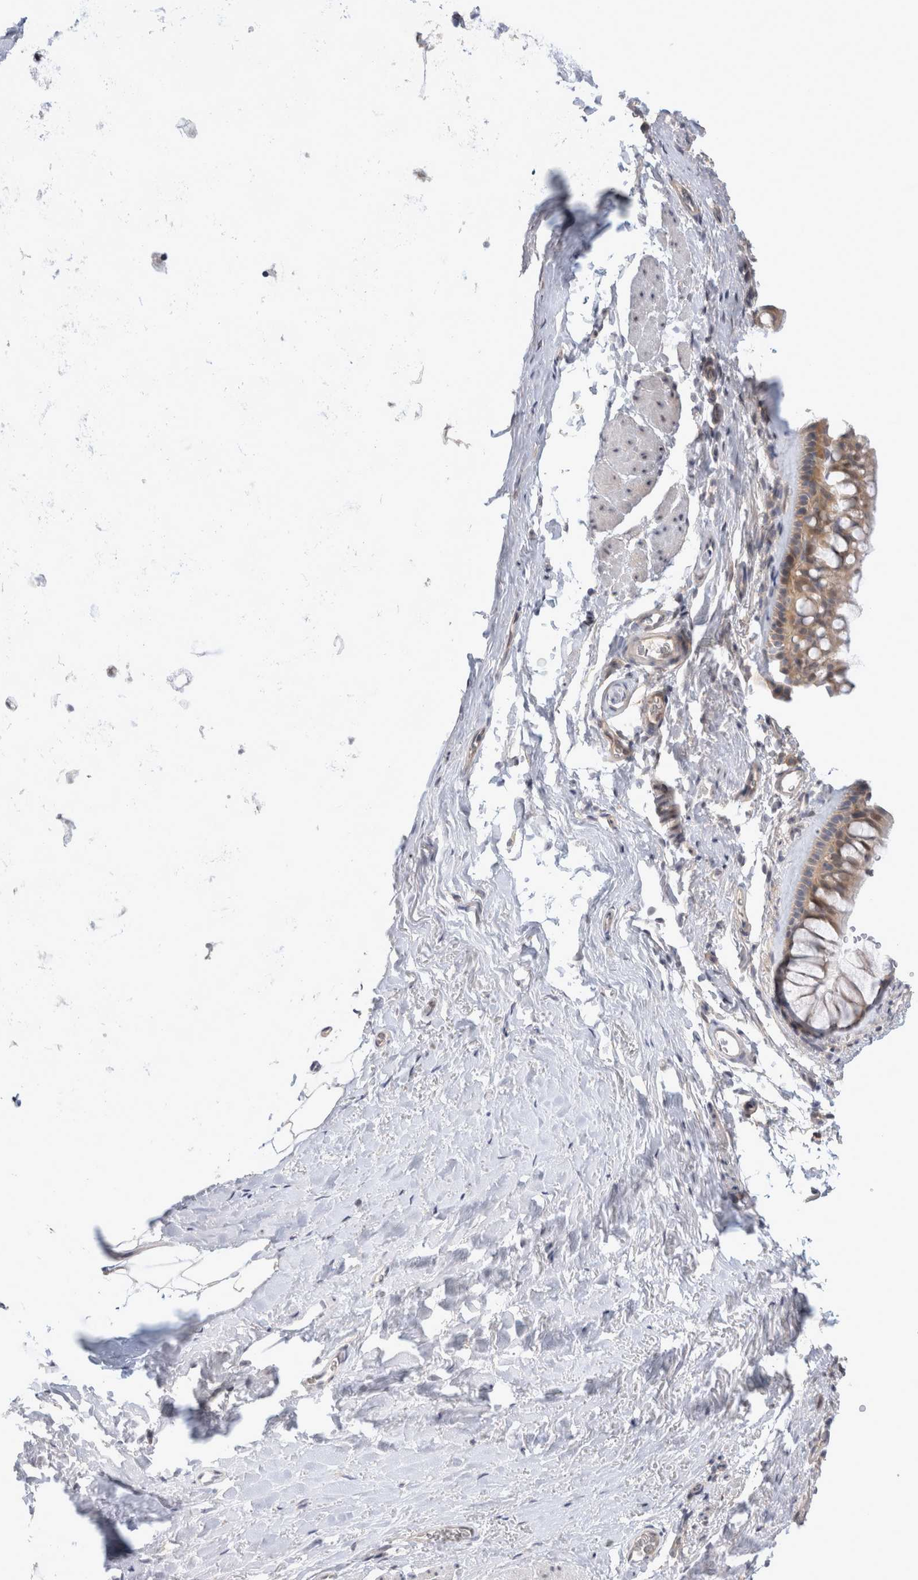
{"staining": {"intensity": "strong", "quantity": ">75%", "location": "cytoplasmic/membranous,nuclear"}, "tissue": "bronchus", "cell_type": "Respiratory epithelial cells", "image_type": "normal", "snomed": [{"axis": "morphology", "description": "Normal tissue, NOS"}, {"axis": "topography", "description": "Cartilage tissue"}, {"axis": "topography", "description": "Bronchus"}], "caption": "An image of bronchus stained for a protein shows strong cytoplasmic/membranous,nuclear brown staining in respiratory epithelial cells.", "gene": "TCF4", "patient": {"sex": "female", "age": 53}}